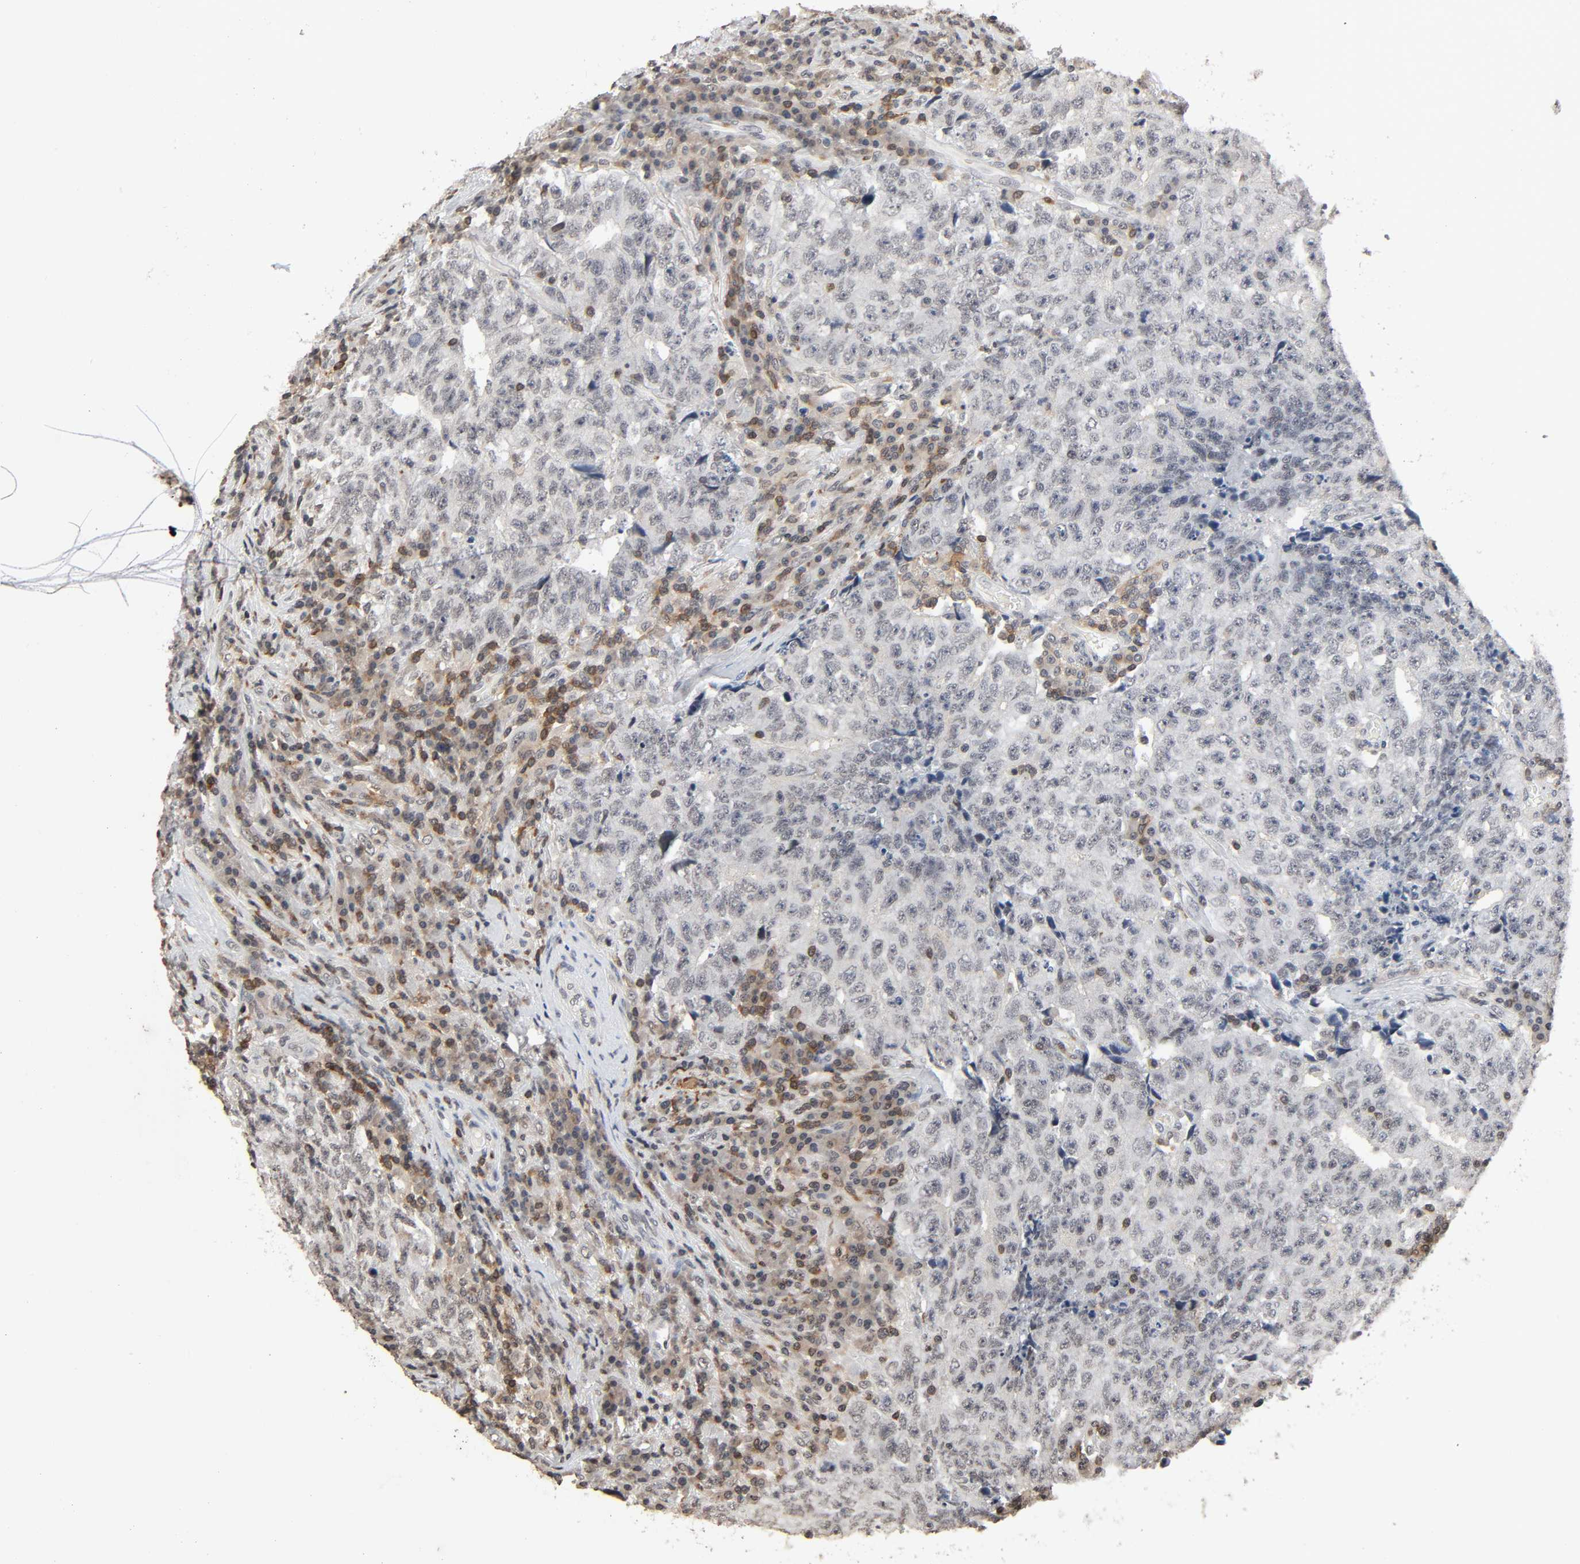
{"staining": {"intensity": "weak", "quantity": "<25%", "location": "cytoplasmic/membranous"}, "tissue": "testis cancer", "cell_type": "Tumor cells", "image_type": "cancer", "snomed": [{"axis": "morphology", "description": "Necrosis, NOS"}, {"axis": "morphology", "description": "Carcinoma, Embryonal, NOS"}, {"axis": "topography", "description": "Testis"}], "caption": "A high-resolution photomicrograph shows immunohistochemistry staining of testis cancer (embryonal carcinoma), which exhibits no significant positivity in tumor cells. Nuclei are stained in blue.", "gene": "STK4", "patient": {"sex": "male", "age": 19}}